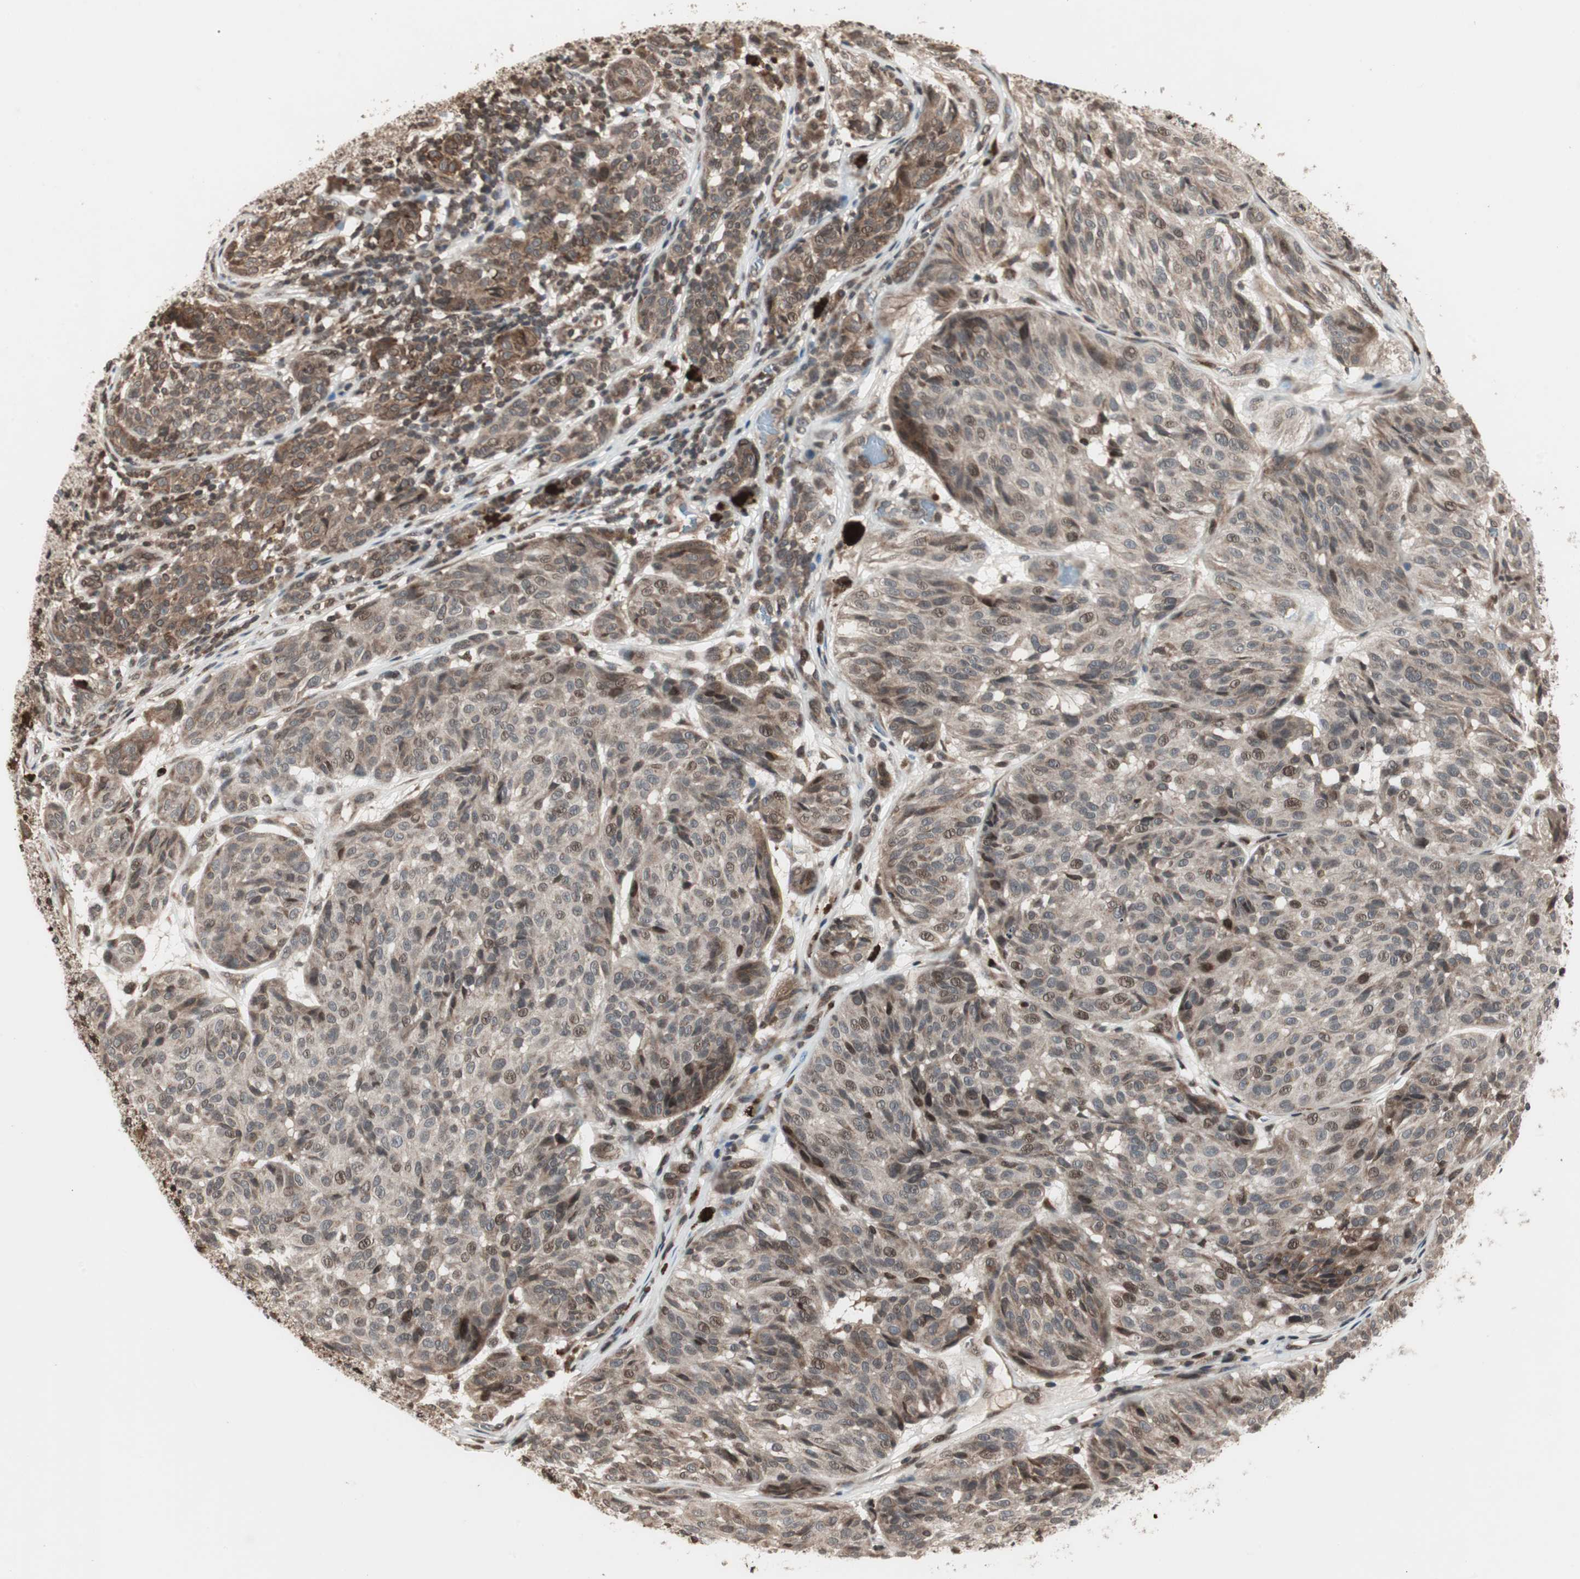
{"staining": {"intensity": "moderate", "quantity": "25%-75%", "location": "cytoplasmic/membranous,nuclear"}, "tissue": "melanoma", "cell_type": "Tumor cells", "image_type": "cancer", "snomed": [{"axis": "morphology", "description": "Malignant melanoma, NOS"}, {"axis": "topography", "description": "Skin"}], "caption": "Immunohistochemistry micrograph of neoplastic tissue: melanoma stained using IHC displays medium levels of moderate protein expression localized specifically in the cytoplasmic/membranous and nuclear of tumor cells, appearing as a cytoplasmic/membranous and nuclear brown color.", "gene": "ZFC3H1", "patient": {"sex": "female", "age": 46}}